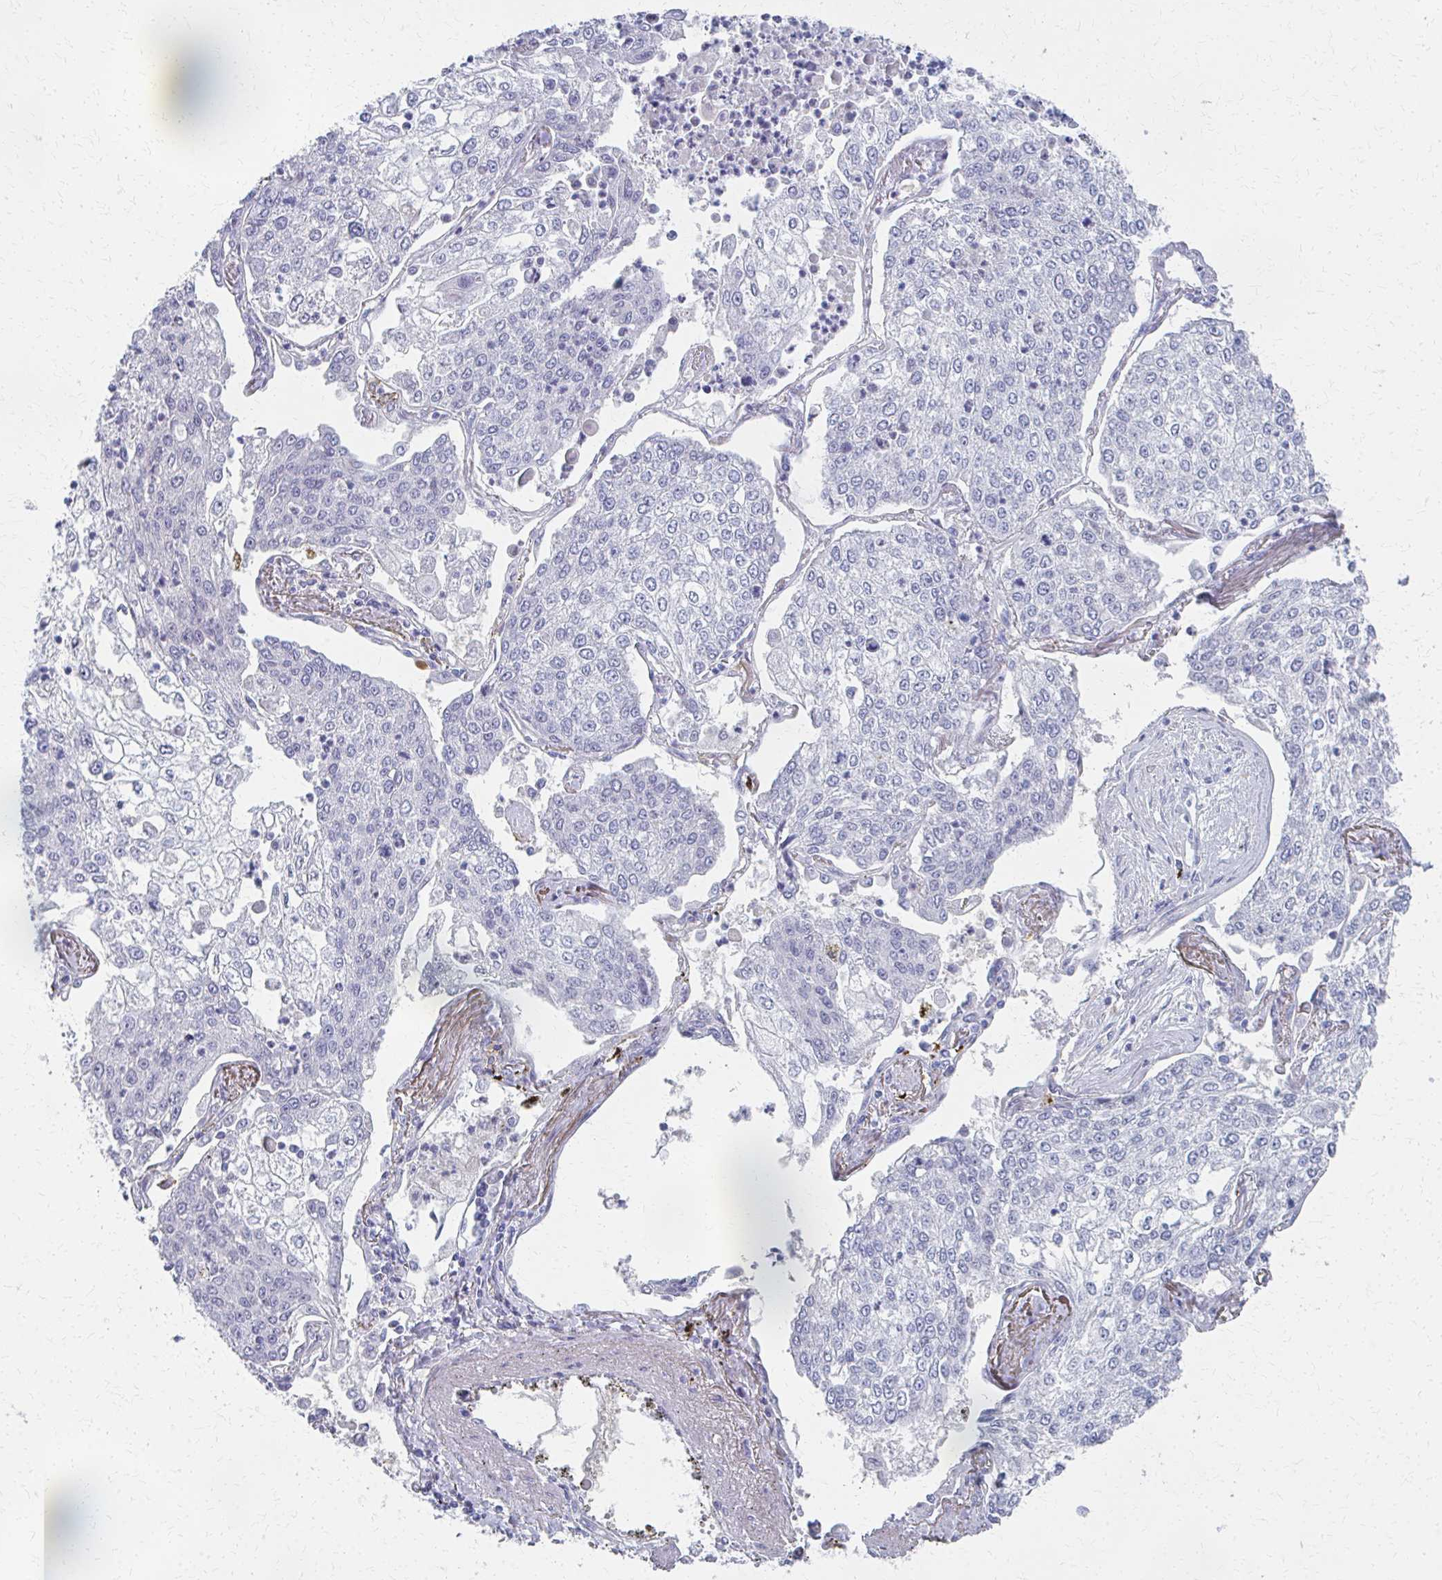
{"staining": {"intensity": "negative", "quantity": "none", "location": "none"}, "tissue": "lung cancer", "cell_type": "Tumor cells", "image_type": "cancer", "snomed": [{"axis": "morphology", "description": "Squamous cell carcinoma, NOS"}, {"axis": "topography", "description": "Lung"}], "caption": "This micrograph is of lung squamous cell carcinoma stained with immunohistochemistry to label a protein in brown with the nuclei are counter-stained blue. There is no positivity in tumor cells.", "gene": "MS4A2", "patient": {"sex": "male", "age": 74}}